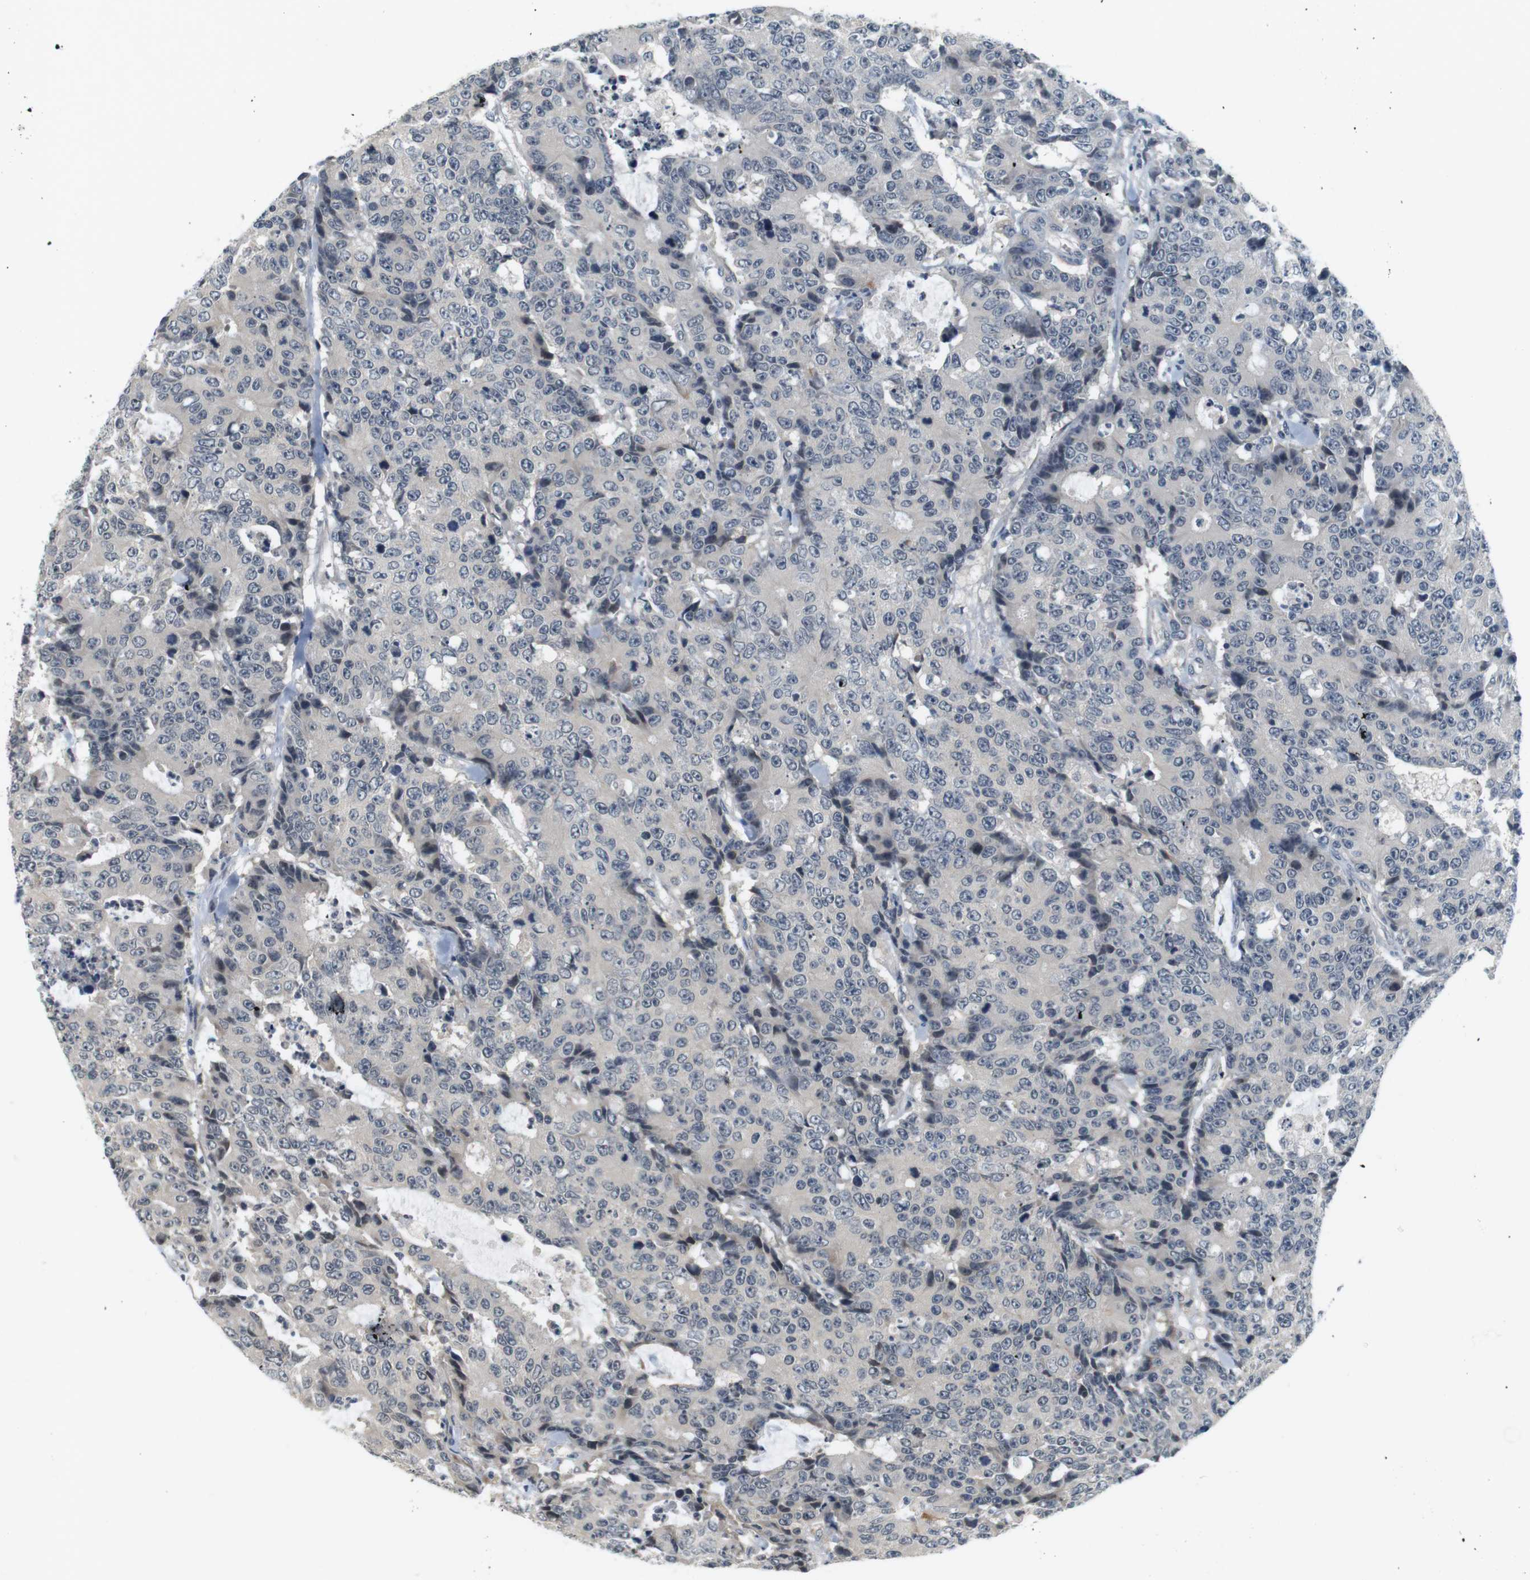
{"staining": {"intensity": "negative", "quantity": "none", "location": "none"}, "tissue": "colorectal cancer", "cell_type": "Tumor cells", "image_type": "cancer", "snomed": [{"axis": "morphology", "description": "Adenocarcinoma, NOS"}, {"axis": "topography", "description": "Colon"}], "caption": "An image of human colorectal cancer is negative for staining in tumor cells.", "gene": "WNT7A", "patient": {"sex": "female", "age": 86}}